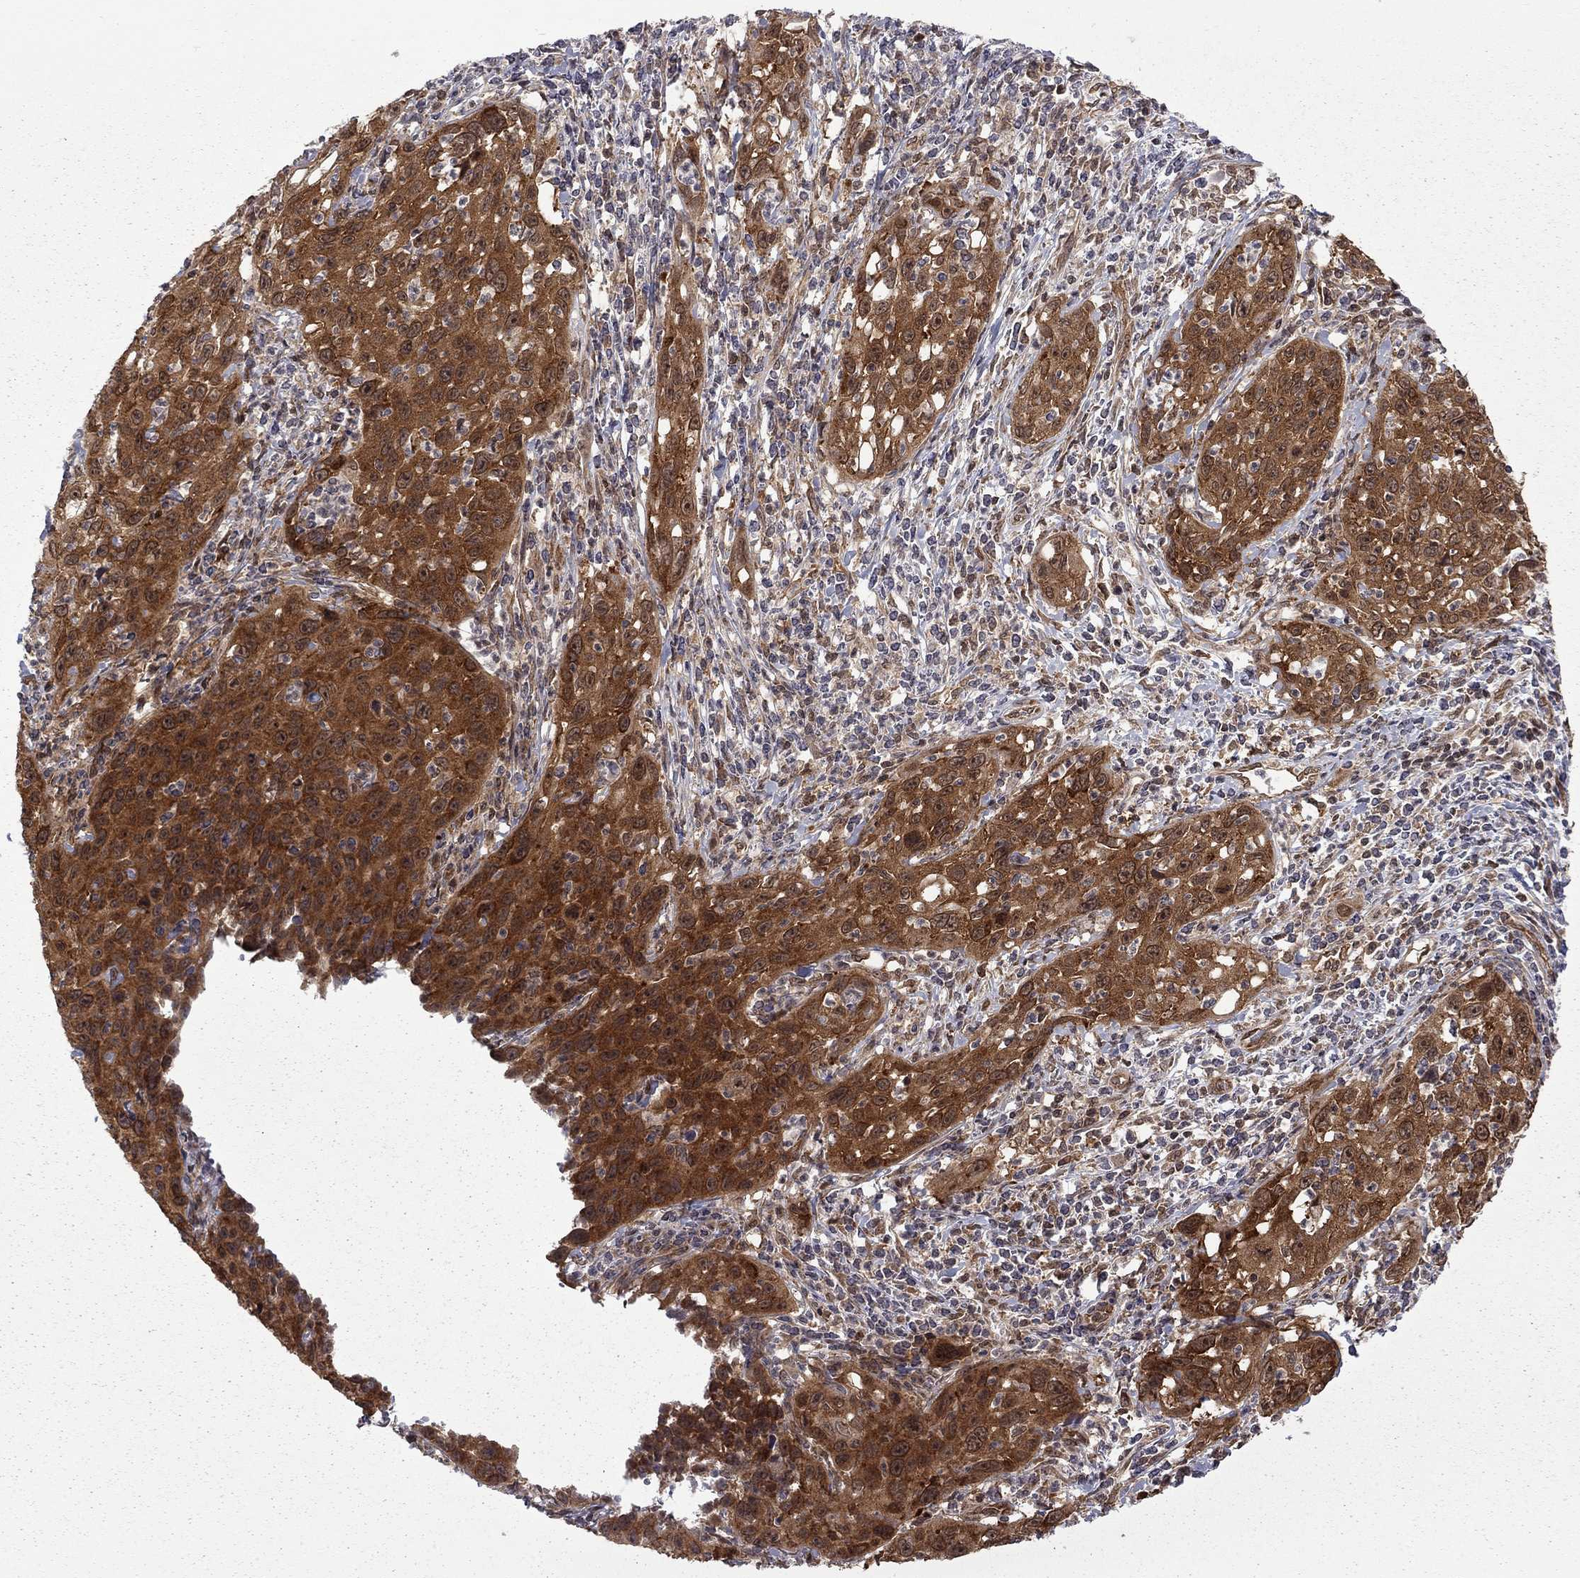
{"staining": {"intensity": "strong", "quantity": ">75%", "location": "cytoplasmic/membranous"}, "tissue": "cervical cancer", "cell_type": "Tumor cells", "image_type": "cancer", "snomed": [{"axis": "morphology", "description": "Squamous cell carcinoma, NOS"}, {"axis": "topography", "description": "Cervix"}], "caption": "Squamous cell carcinoma (cervical) tissue shows strong cytoplasmic/membranous positivity in approximately >75% of tumor cells", "gene": "NAA50", "patient": {"sex": "female", "age": 26}}